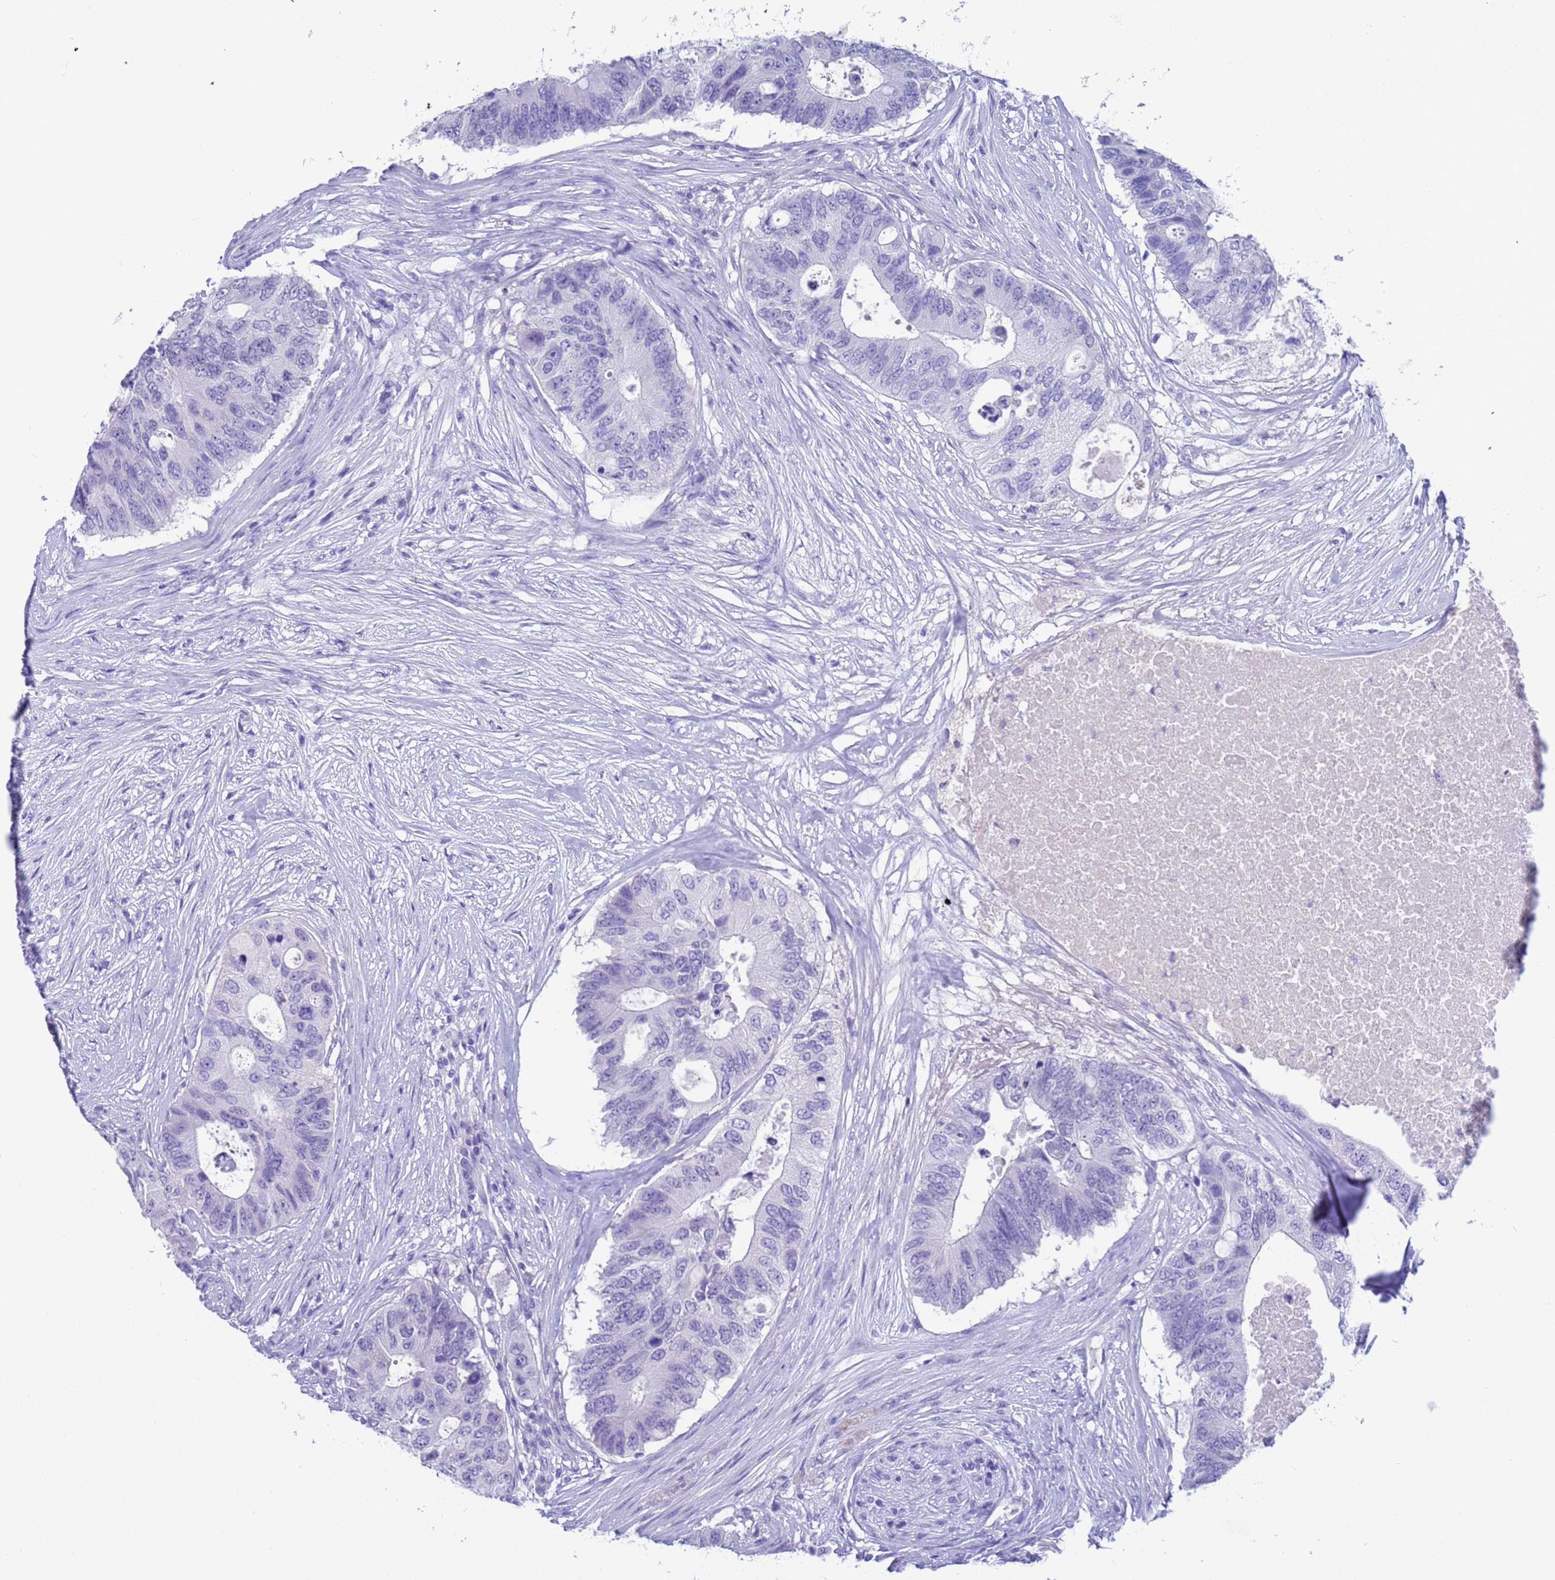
{"staining": {"intensity": "negative", "quantity": "none", "location": "none"}, "tissue": "colorectal cancer", "cell_type": "Tumor cells", "image_type": "cancer", "snomed": [{"axis": "morphology", "description": "Adenocarcinoma, NOS"}, {"axis": "topography", "description": "Colon"}], "caption": "Immunohistochemistry histopathology image of human colorectal cancer (adenocarcinoma) stained for a protein (brown), which displays no expression in tumor cells.", "gene": "CKM", "patient": {"sex": "male", "age": 71}}